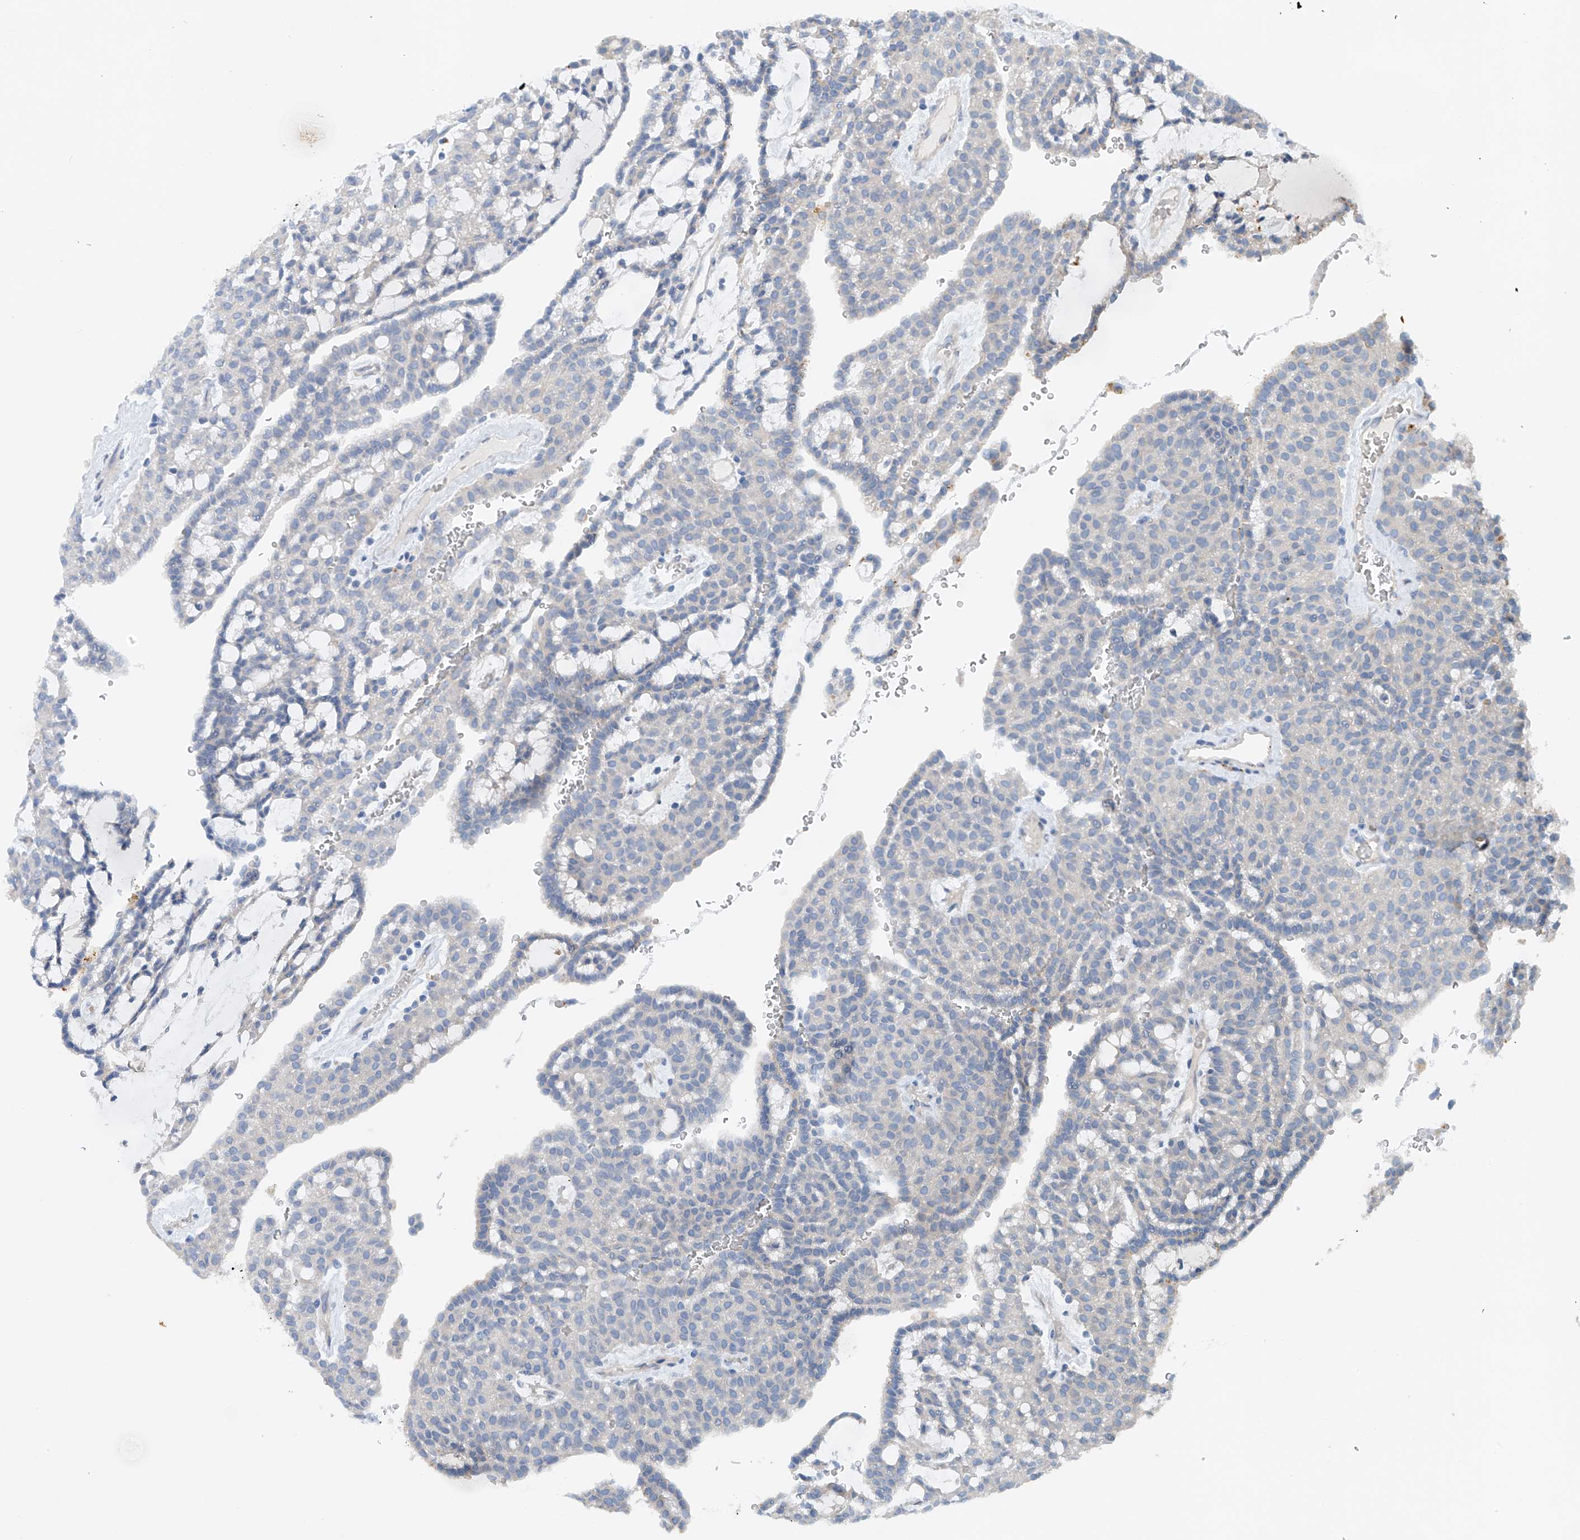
{"staining": {"intensity": "negative", "quantity": "none", "location": "none"}, "tissue": "renal cancer", "cell_type": "Tumor cells", "image_type": "cancer", "snomed": [{"axis": "morphology", "description": "Adenocarcinoma, NOS"}, {"axis": "topography", "description": "Kidney"}], "caption": "IHC of renal cancer (adenocarcinoma) demonstrates no positivity in tumor cells. Brightfield microscopy of IHC stained with DAB (brown) and hematoxylin (blue), captured at high magnification.", "gene": "CEP85L", "patient": {"sex": "male", "age": 63}}